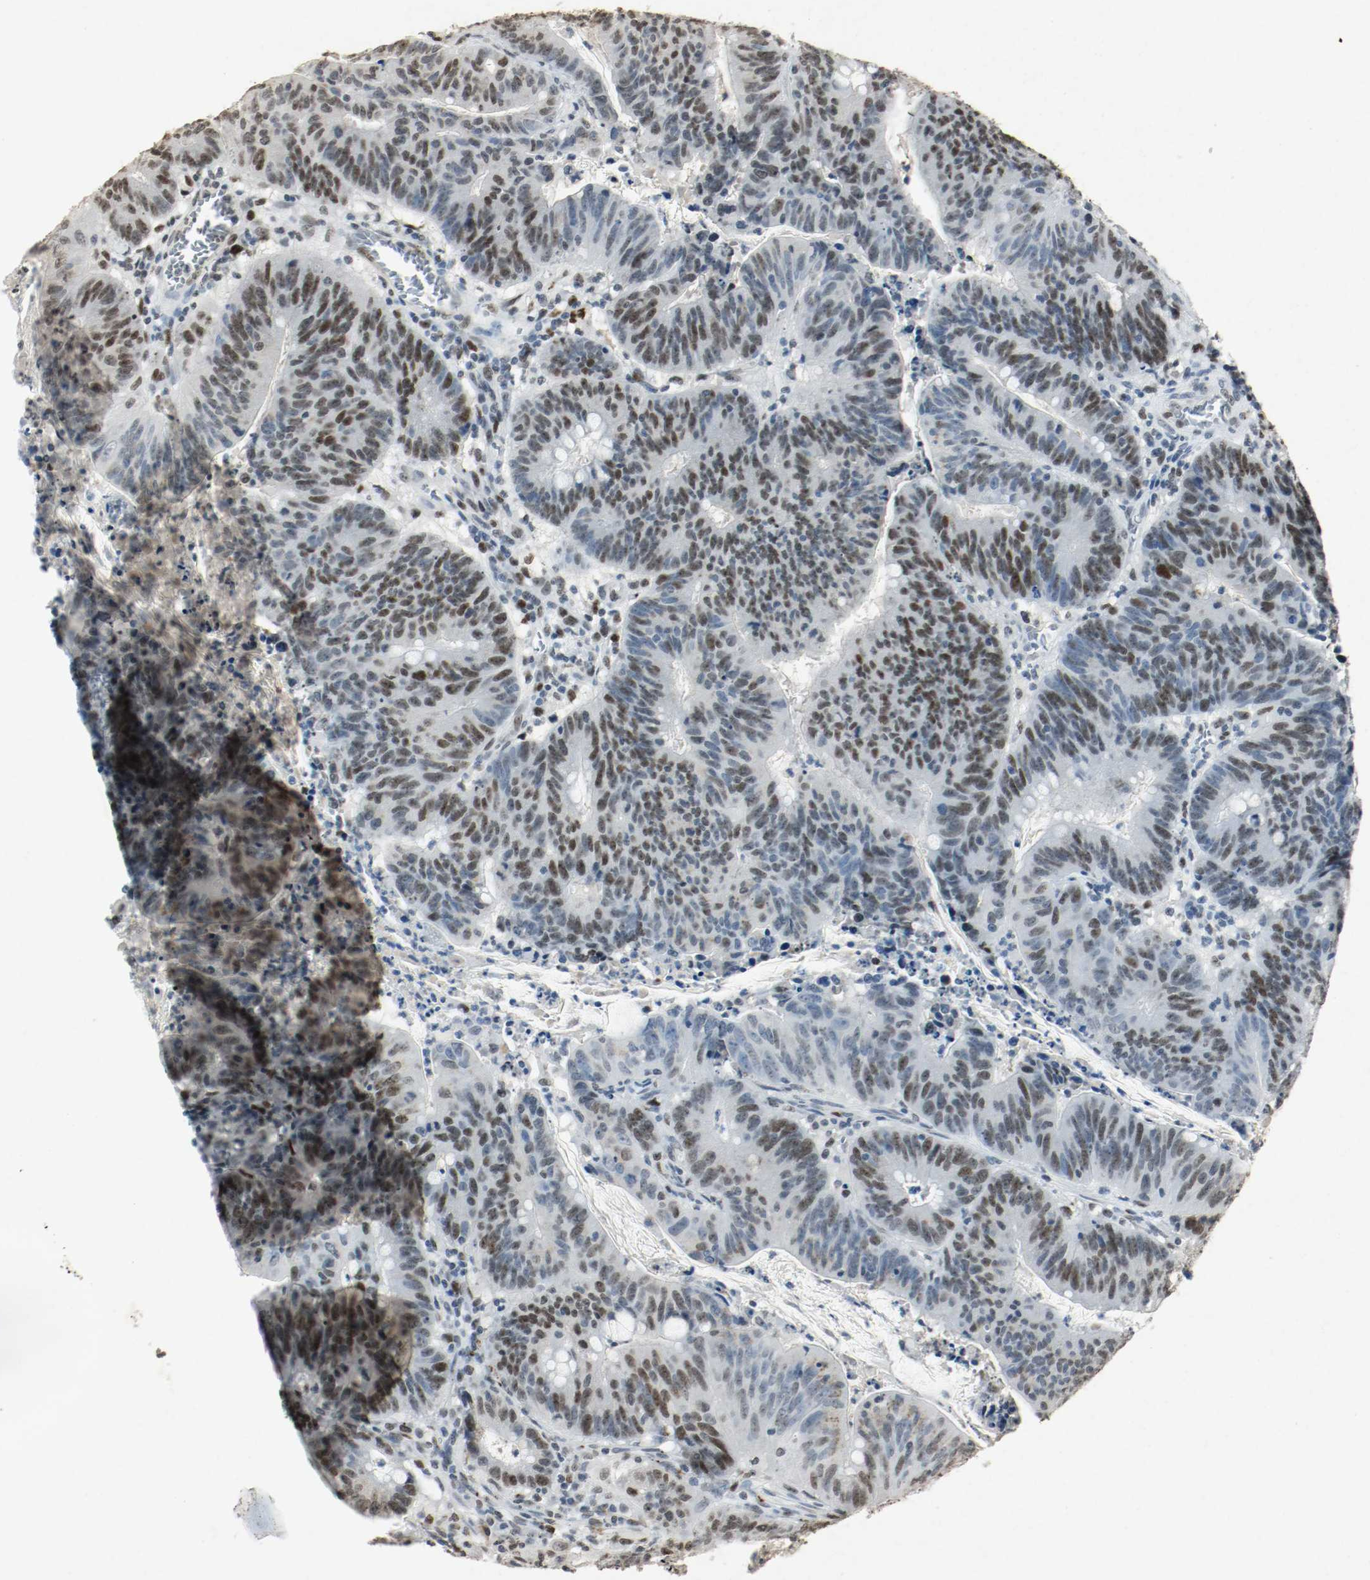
{"staining": {"intensity": "strong", "quantity": "25%-75%", "location": "nuclear"}, "tissue": "colorectal cancer", "cell_type": "Tumor cells", "image_type": "cancer", "snomed": [{"axis": "morphology", "description": "Adenocarcinoma, NOS"}, {"axis": "topography", "description": "Colon"}], "caption": "Immunohistochemistry of adenocarcinoma (colorectal) demonstrates high levels of strong nuclear expression in approximately 25%-75% of tumor cells.", "gene": "DNMT1", "patient": {"sex": "male", "age": 45}}